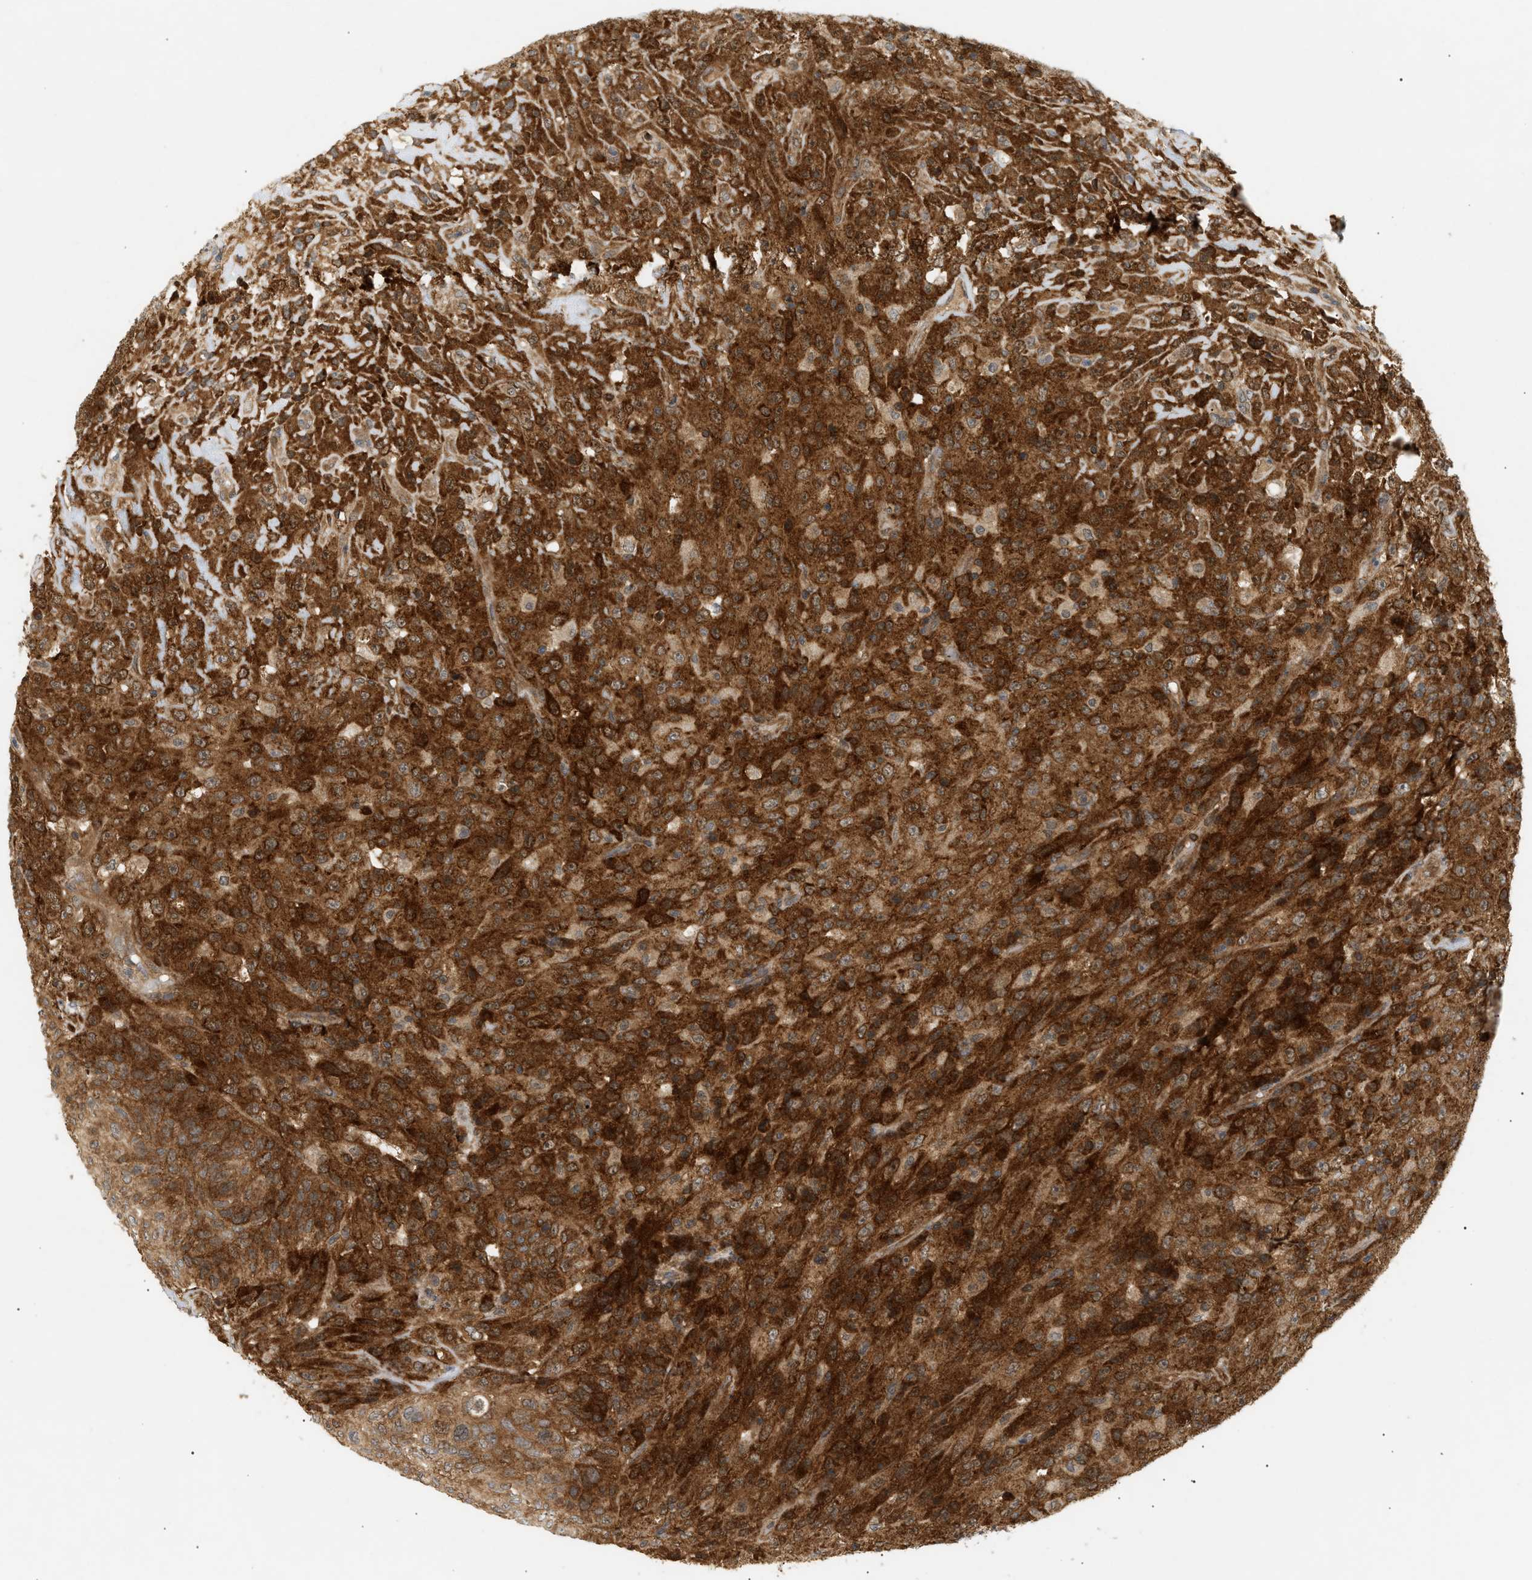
{"staining": {"intensity": "strong", "quantity": ">75%", "location": "cytoplasmic/membranous"}, "tissue": "urothelial cancer", "cell_type": "Tumor cells", "image_type": "cancer", "snomed": [{"axis": "morphology", "description": "Urothelial carcinoma, High grade"}, {"axis": "topography", "description": "Urinary bladder"}], "caption": "Strong cytoplasmic/membranous staining for a protein is appreciated in approximately >75% of tumor cells of urothelial cancer using IHC.", "gene": "SHC1", "patient": {"sex": "male", "age": 66}}